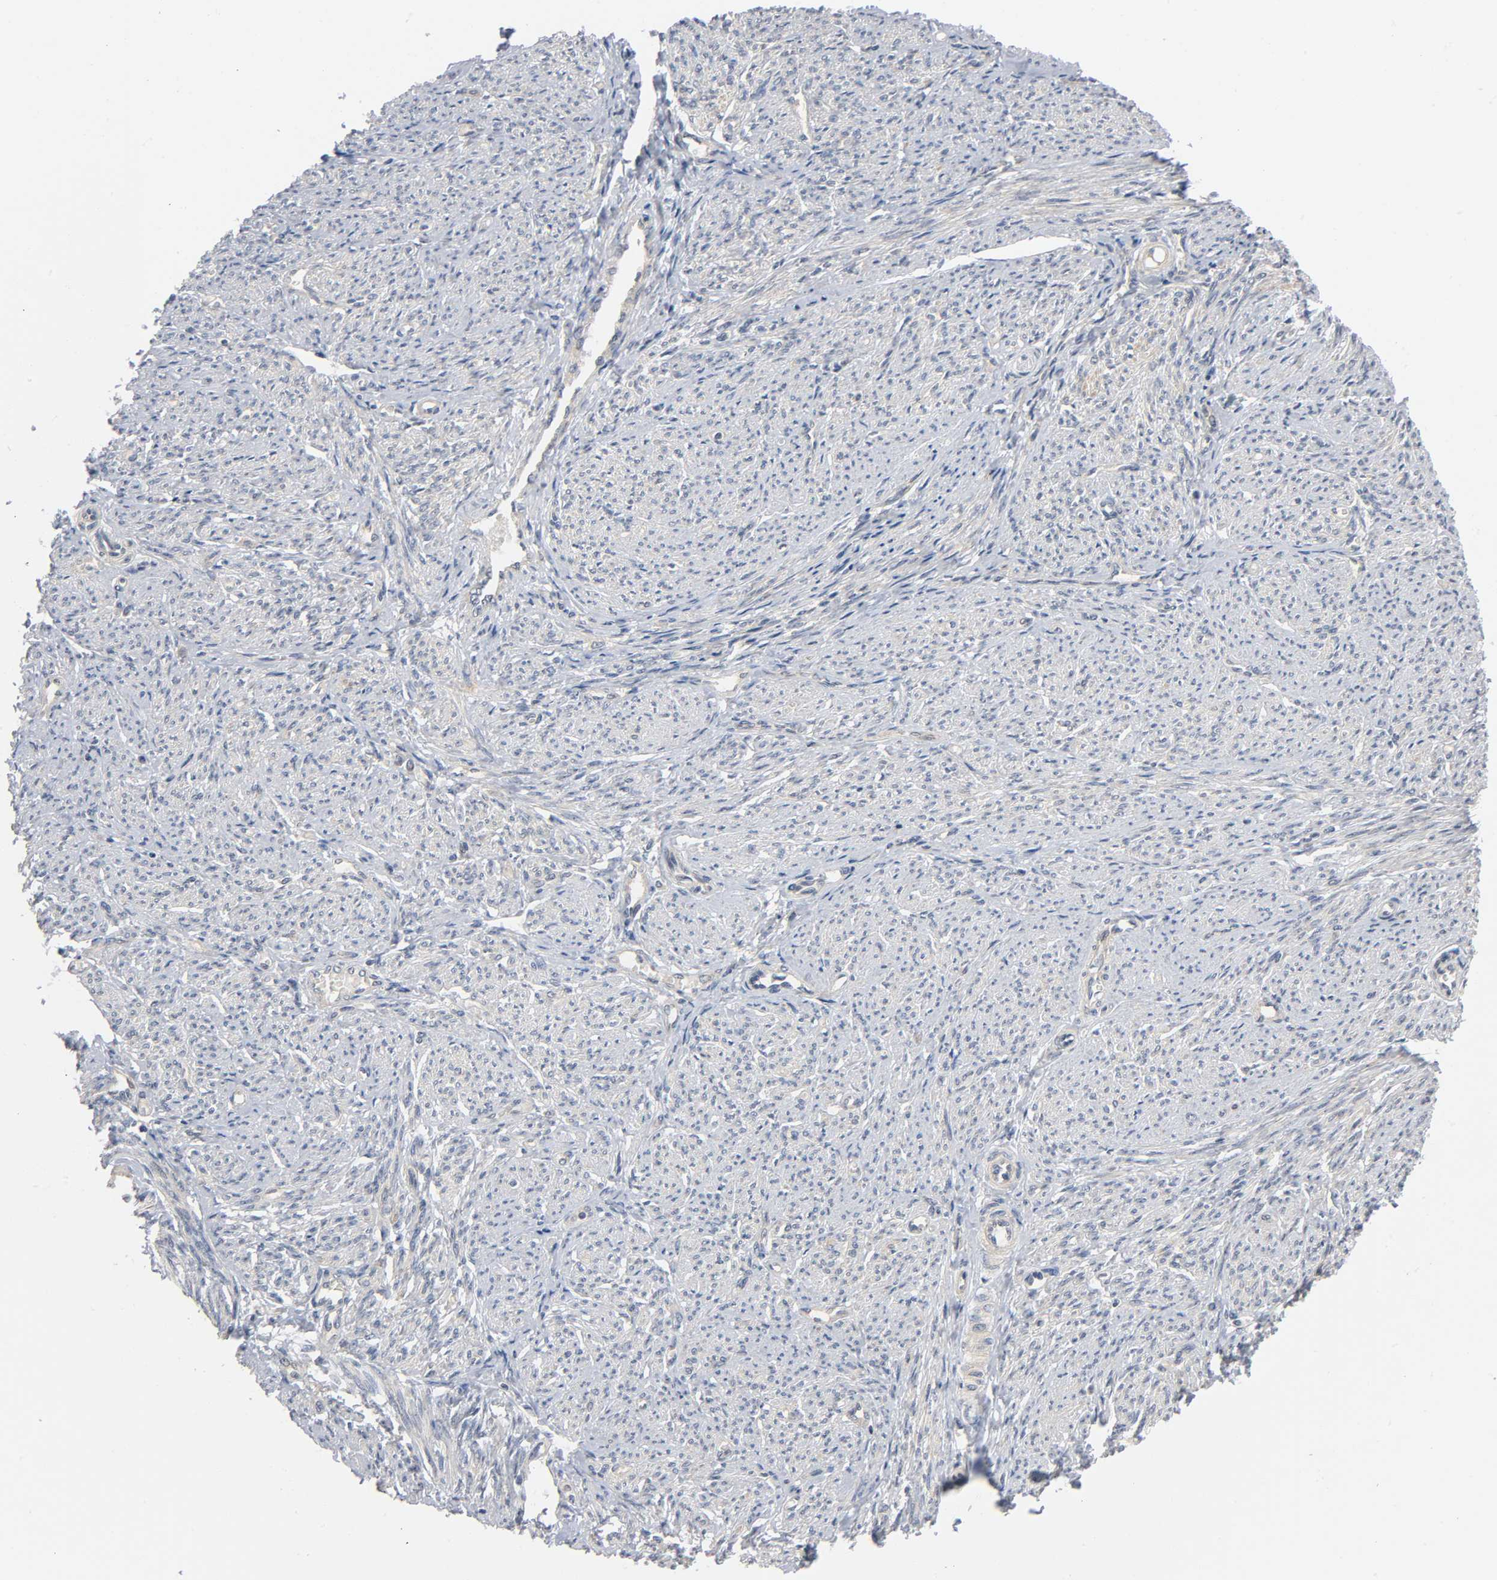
{"staining": {"intensity": "weak", "quantity": "25%-75%", "location": "cytoplasmic/membranous"}, "tissue": "smooth muscle", "cell_type": "Smooth muscle cells", "image_type": "normal", "snomed": [{"axis": "morphology", "description": "Normal tissue, NOS"}, {"axis": "topography", "description": "Smooth muscle"}], "caption": "A brown stain labels weak cytoplasmic/membranous expression of a protein in smooth muscle cells of benign smooth muscle. The staining was performed using DAB (3,3'-diaminobenzidine), with brown indicating positive protein expression. Nuclei are stained blue with hematoxylin.", "gene": "MAPK8", "patient": {"sex": "female", "age": 65}}